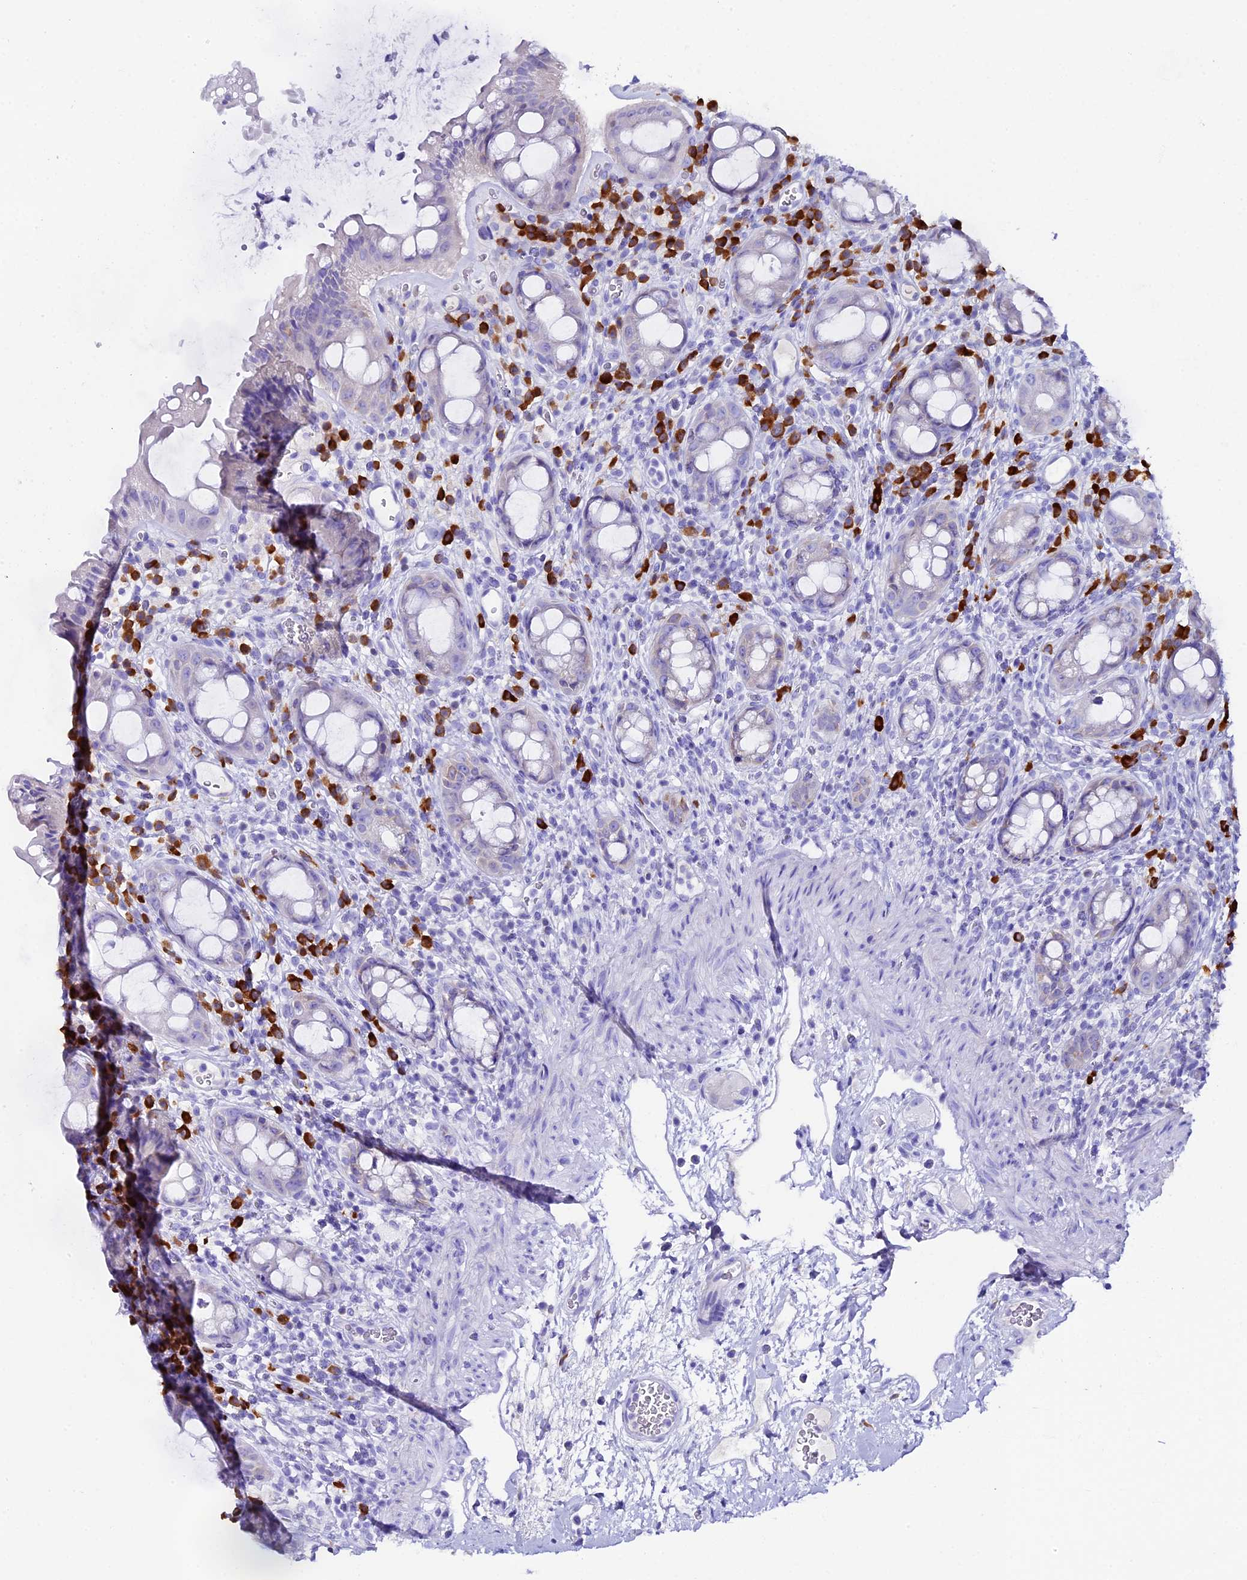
{"staining": {"intensity": "negative", "quantity": "none", "location": "none"}, "tissue": "rectum", "cell_type": "Glandular cells", "image_type": "normal", "snomed": [{"axis": "morphology", "description": "Normal tissue, NOS"}, {"axis": "topography", "description": "Rectum"}], "caption": "Glandular cells show no significant protein expression in benign rectum. (Brightfield microscopy of DAB immunohistochemistry at high magnification).", "gene": "FKBP11", "patient": {"sex": "female", "age": 57}}